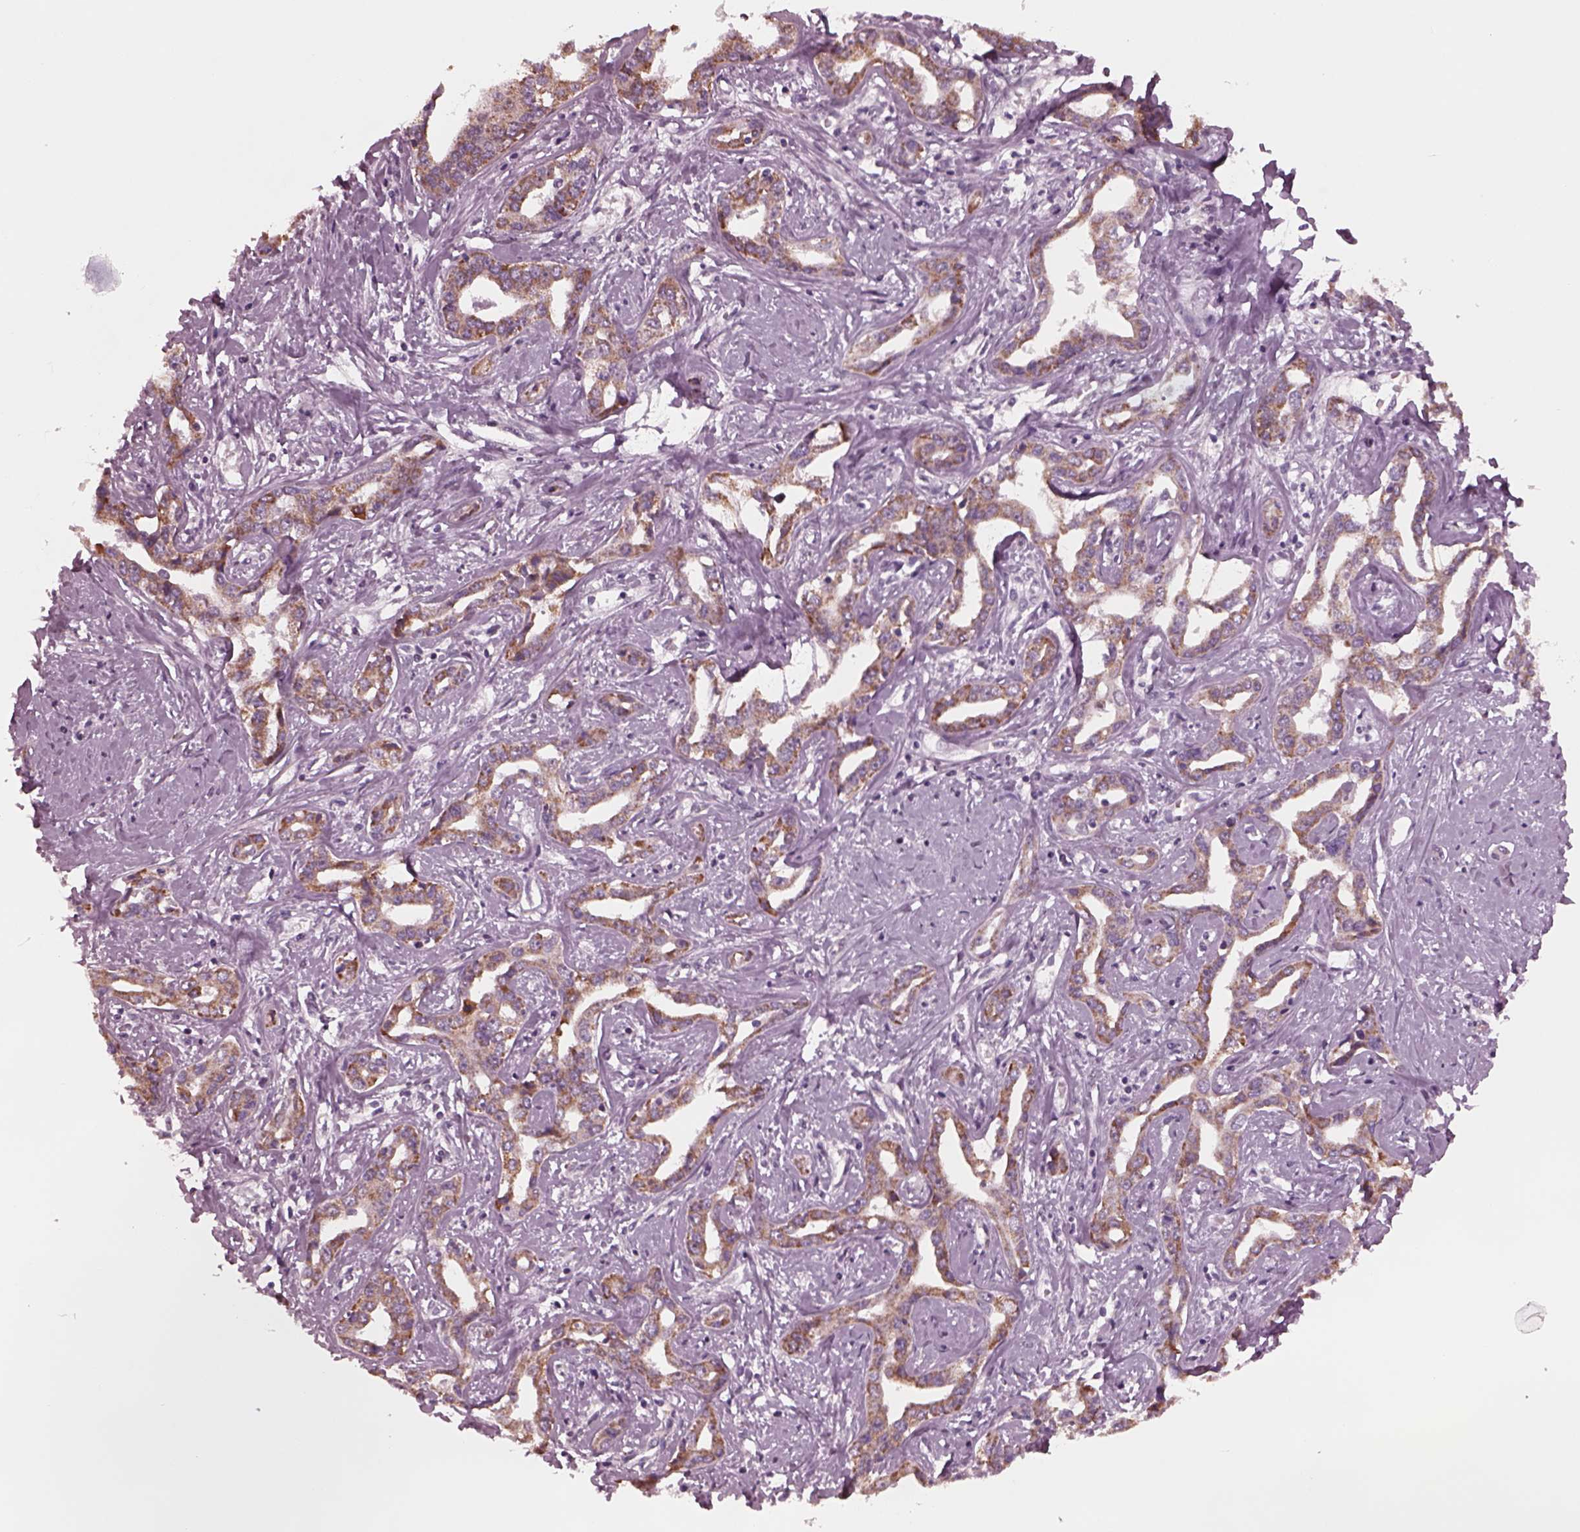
{"staining": {"intensity": "moderate", "quantity": "25%-75%", "location": "cytoplasmic/membranous"}, "tissue": "liver cancer", "cell_type": "Tumor cells", "image_type": "cancer", "snomed": [{"axis": "morphology", "description": "Cholangiocarcinoma"}, {"axis": "topography", "description": "Liver"}], "caption": "Liver cancer tissue exhibits moderate cytoplasmic/membranous expression in approximately 25%-75% of tumor cells, visualized by immunohistochemistry.", "gene": "CELSR3", "patient": {"sex": "male", "age": 59}}